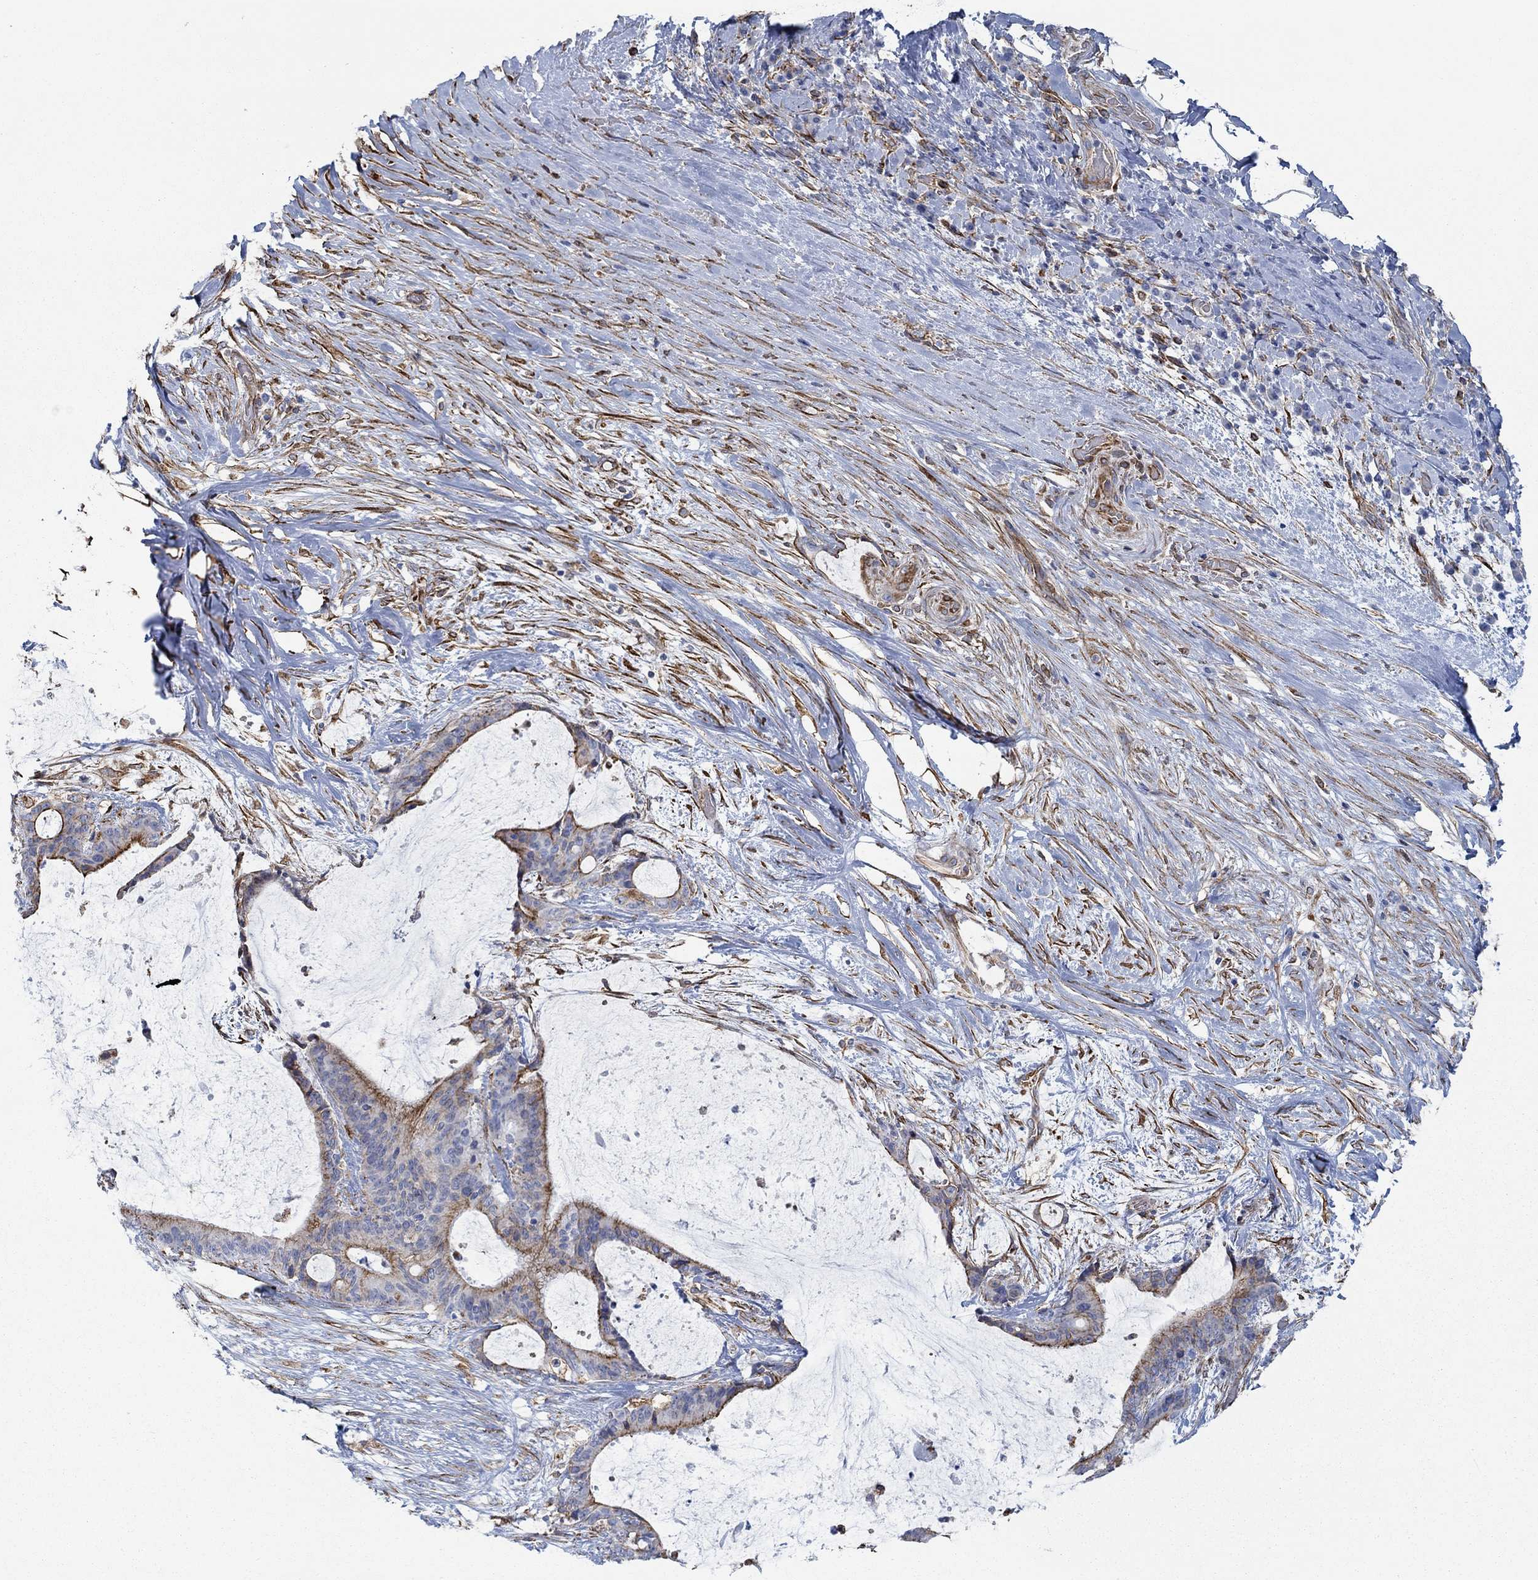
{"staining": {"intensity": "strong", "quantity": "<25%", "location": "cytoplasmic/membranous"}, "tissue": "liver cancer", "cell_type": "Tumor cells", "image_type": "cancer", "snomed": [{"axis": "morphology", "description": "Cholangiocarcinoma"}, {"axis": "topography", "description": "Liver"}], "caption": "Liver cancer stained with DAB (3,3'-diaminobenzidine) immunohistochemistry (IHC) exhibits medium levels of strong cytoplasmic/membranous positivity in about <25% of tumor cells. (DAB IHC, brown staining for protein, blue staining for nuclei).", "gene": "STC2", "patient": {"sex": "female", "age": 73}}